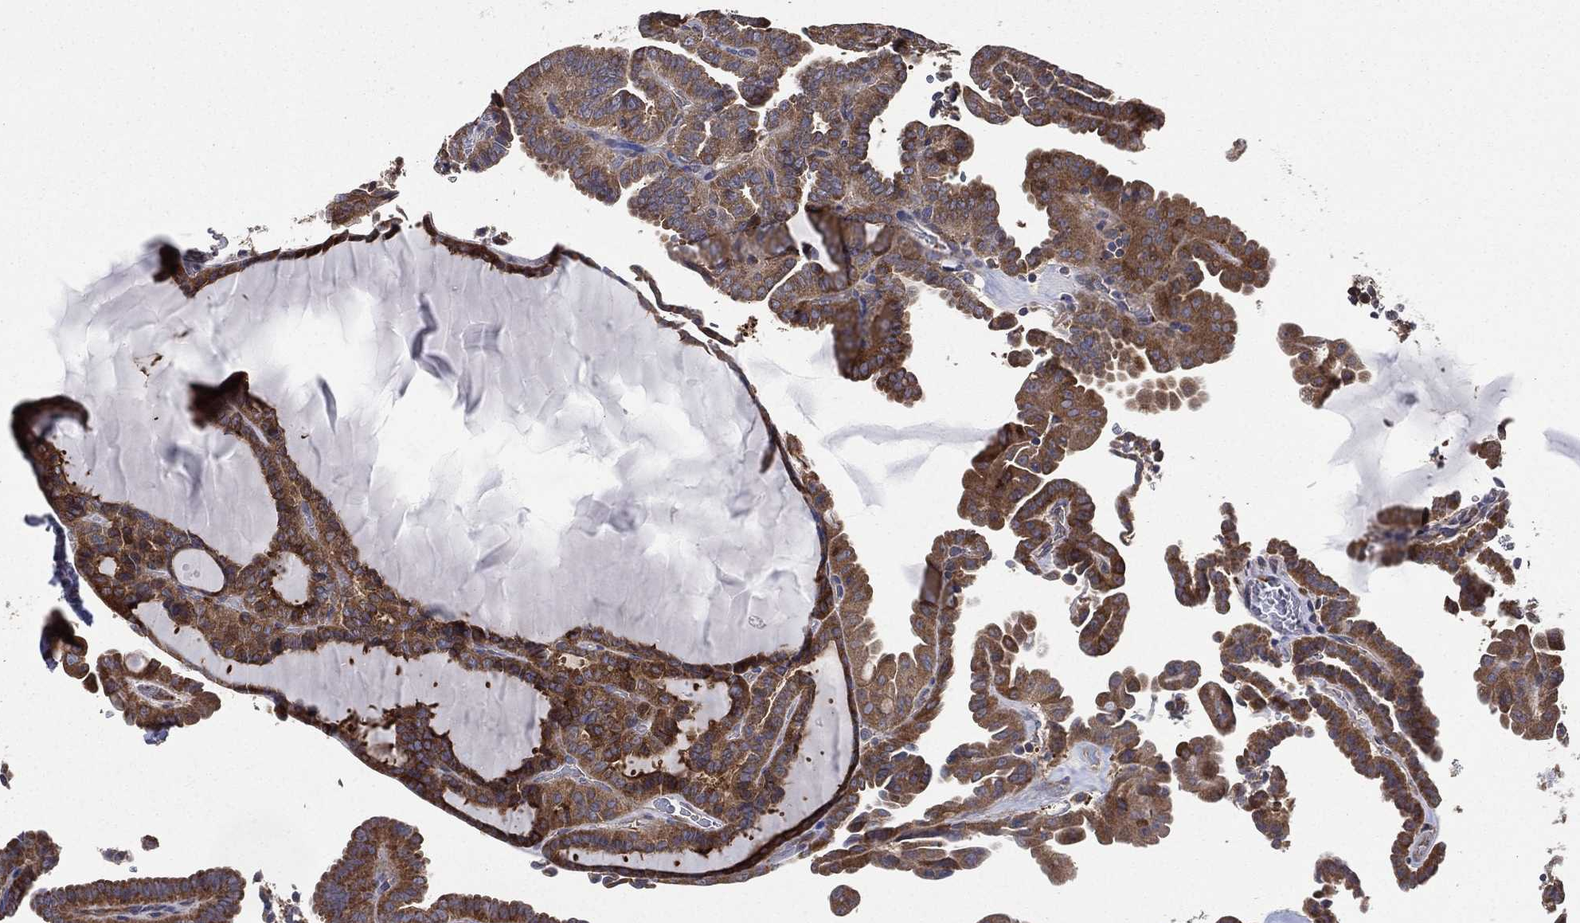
{"staining": {"intensity": "moderate", "quantity": ">75%", "location": "cytoplasmic/membranous"}, "tissue": "thyroid cancer", "cell_type": "Tumor cells", "image_type": "cancer", "snomed": [{"axis": "morphology", "description": "Papillary adenocarcinoma, NOS"}, {"axis": "topography", "description": "Thyroid gland"}], "caption": "High-power microscopy captured an immunohistochemistry (IHC) histopathology image of papillary adenocarcinoma (thyroid), revealing moderate cytoplasmic/membranous positivity in about >75% of tumor cells. The protein of interest is shown in brown color, while the nuclei are stained blue.", "gene": "SMPD3", "patient": {"sex": "female", "age": 39}}